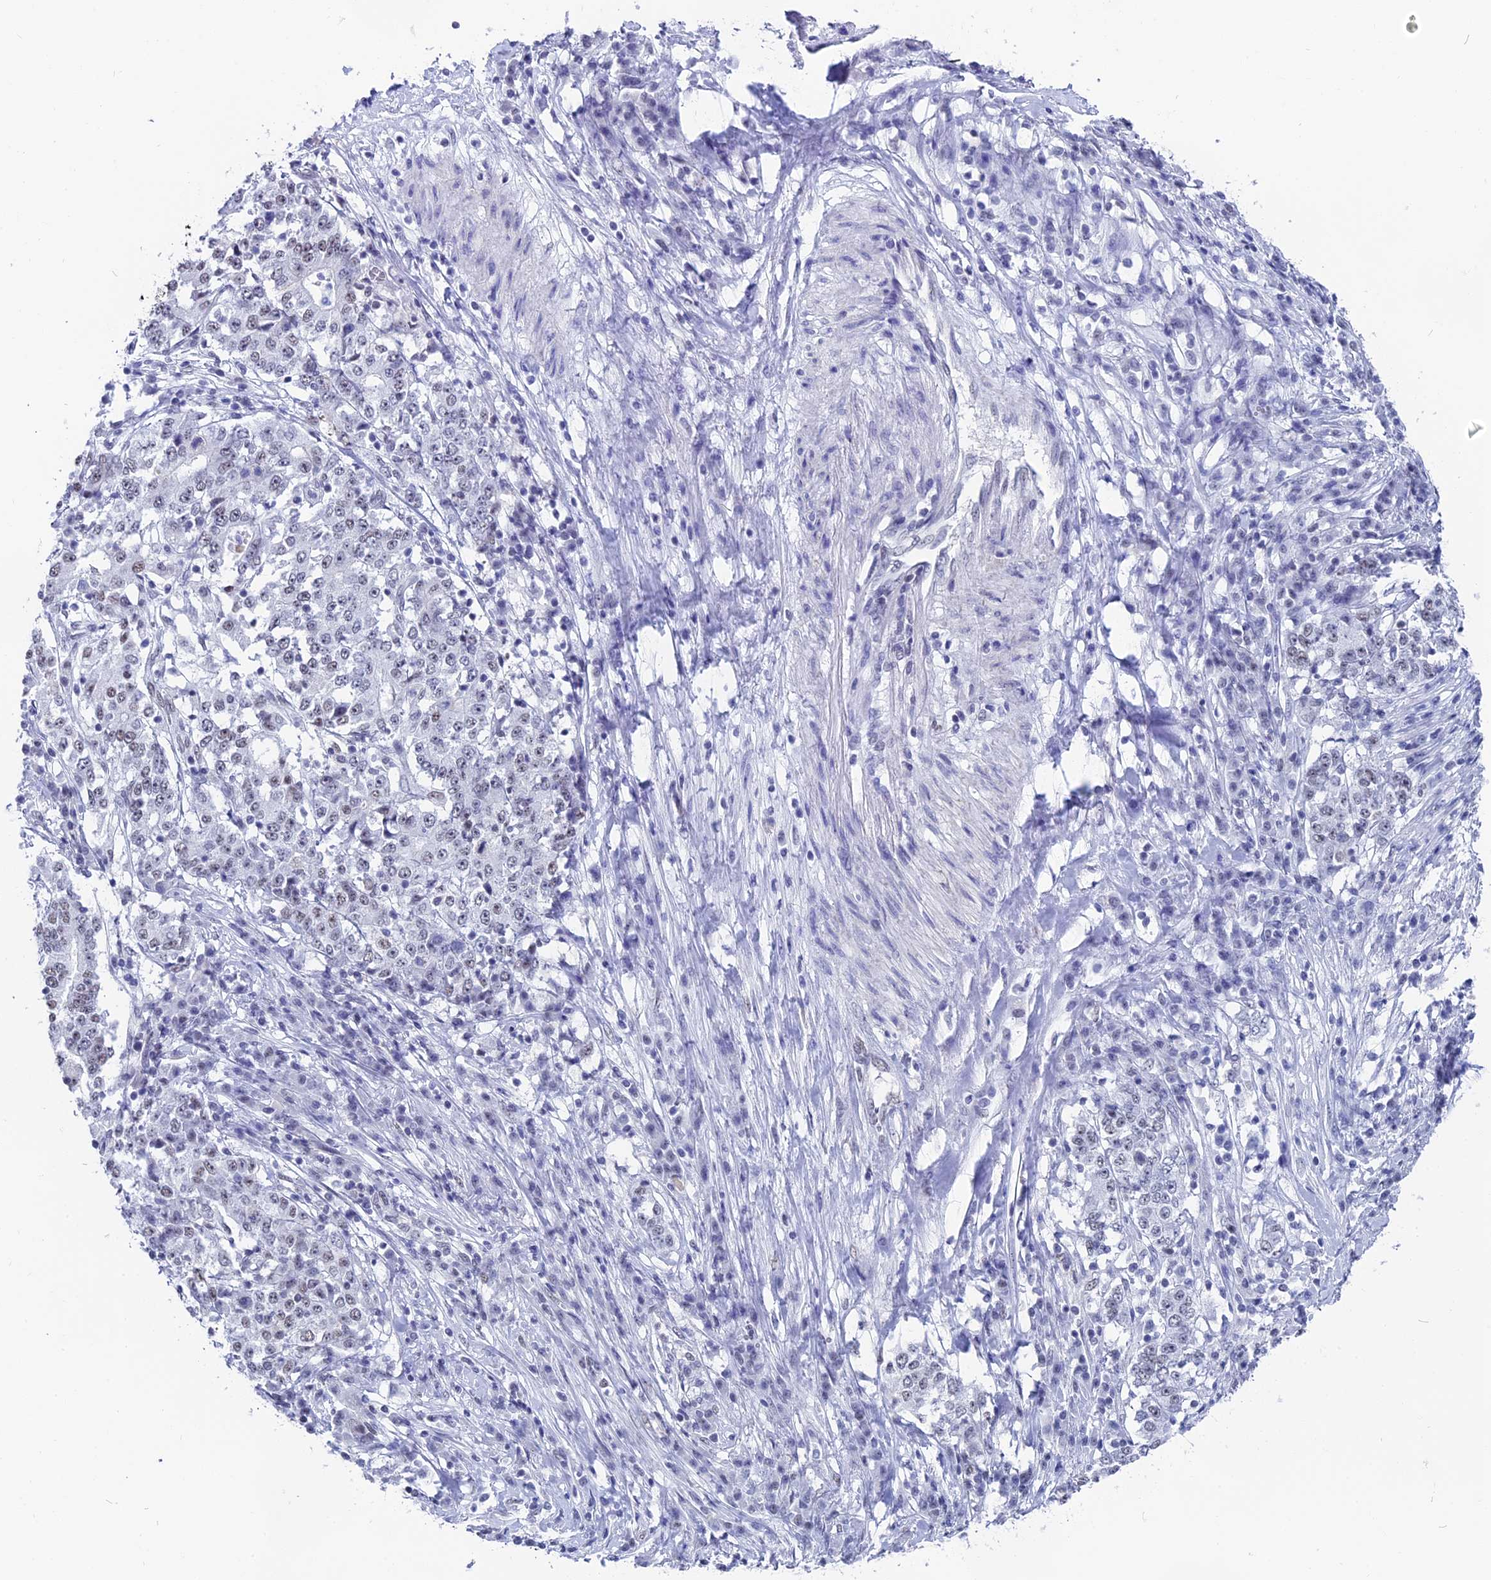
{"staining": {"intensity": "weak", "quantity": "<25%", "location": "nuclear"}, "tissue": "stomach cancer", "cell_type": "Tumor cells", "image_type": "cancer", "snomed": [{"axis": "morphology", "description": "Adenocarcinoma, NOS"}, {"axis": "topography", "description": "Stomach"}], "caption": "High power microscopy micrograph of an IHC image of stomach adenocarcinoma, revealing no significant staining in tumor cells. Brightfield microscopy of immunohistochemistry stained with DAB (3,3'-diaminobenzidine) (brown) and hematoxylin (blue), captured at high magnification.", "gene": "CD2BP2", "patient": {"sex": "male", "age": 59}}